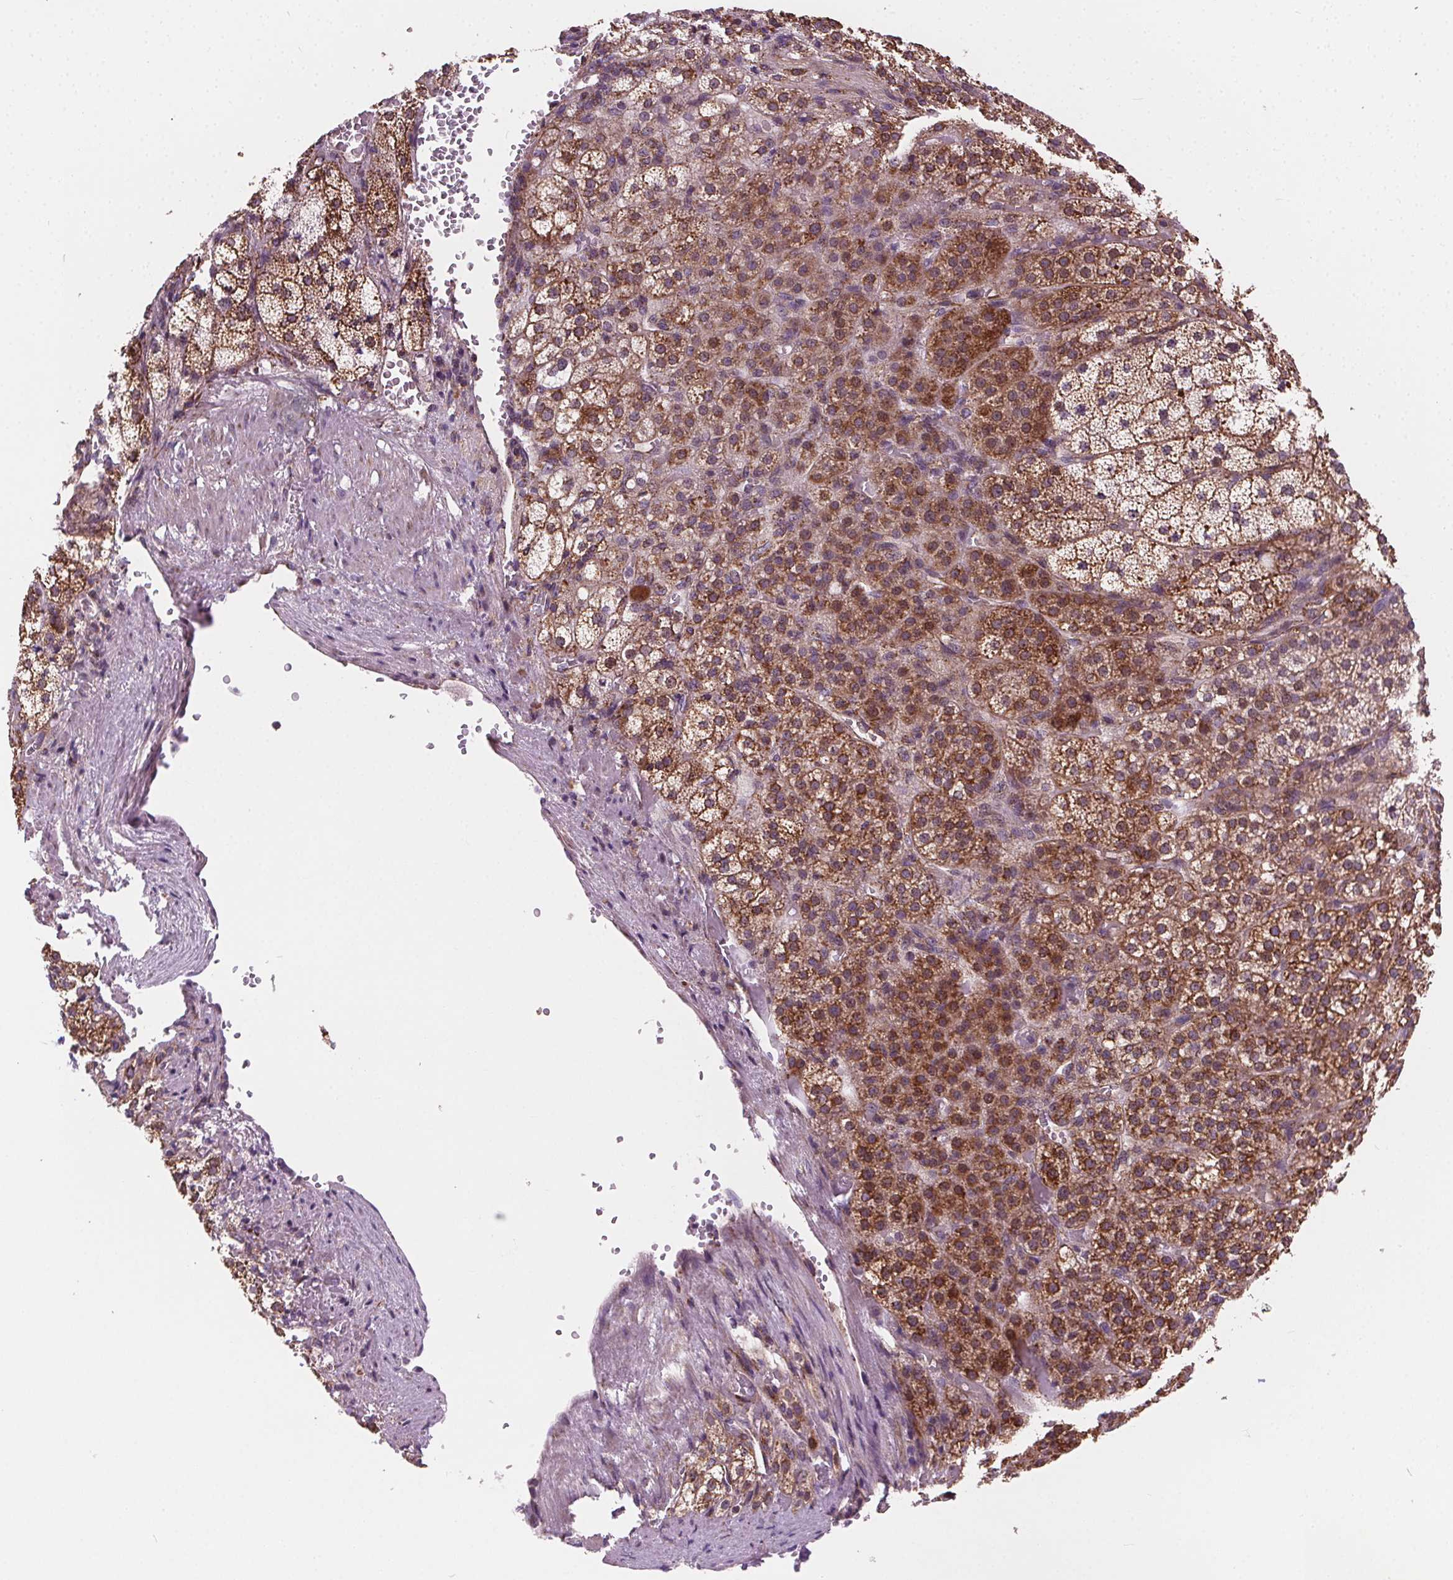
{"staining": {"intensity": "moderate", "quantity": ">75%", "location": "cytoplasmic/membranous"}, "tissue": "adrenal gland", "cell_type": "Glandular cells", "image_type": "normal", "snomed": [{"axis": "morphology", "description": "Normal tissue, NOS"}, {"axis": "topography", "description": "Adrenal gland"}], "caption": "Immunohistochemical staining of unremarkable human adrenal gland reveals medium levels of moderate cytoplasmic/membranous expression in approximately >75% of glandular cells.", "gene": "GOLT1B", "patient": {"sex": "female", "age": 60}}